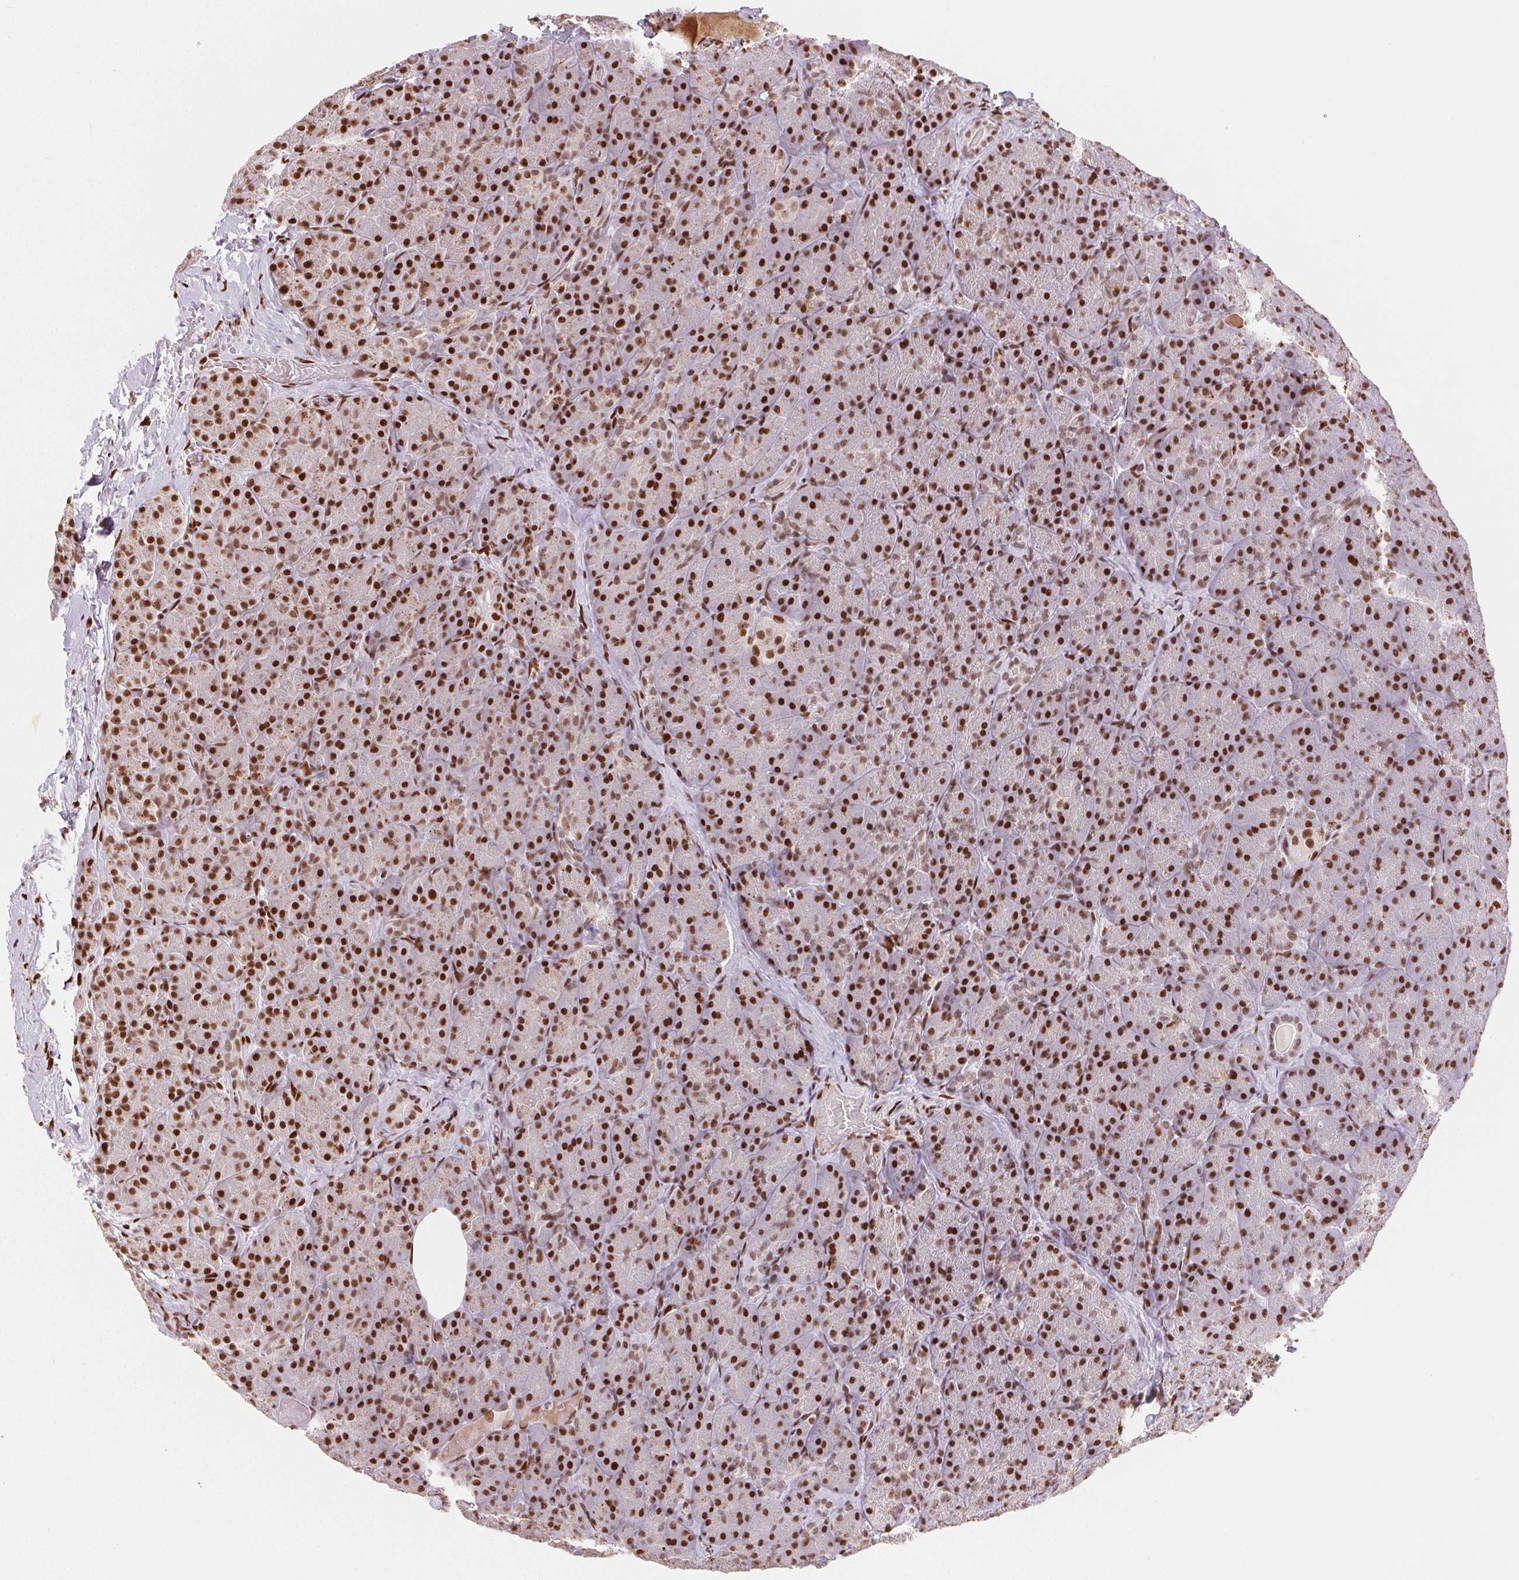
{"staining": {"intensity": "strong", "quantity": ">75%", "location": "nuclear"}, "tissue": "pancreas", "cell_type": "Exocrine glandular cells", "image_type": "normal", "snomed": [{"axis": "morphology", "description": "Normal tissue, NOS"}, {"axis": "topography", "description": "Pancreas"}], "caption": "Pancreas was stained to show a protein in brown. There is high levels of strong nuclear staining in about >75% of exocrine glandular cells. The protein of interest is shown in brown color, while the nuclei are stained blue.", "gene": "ZNF80", "patient": {"sex": "male", "age": 57}}